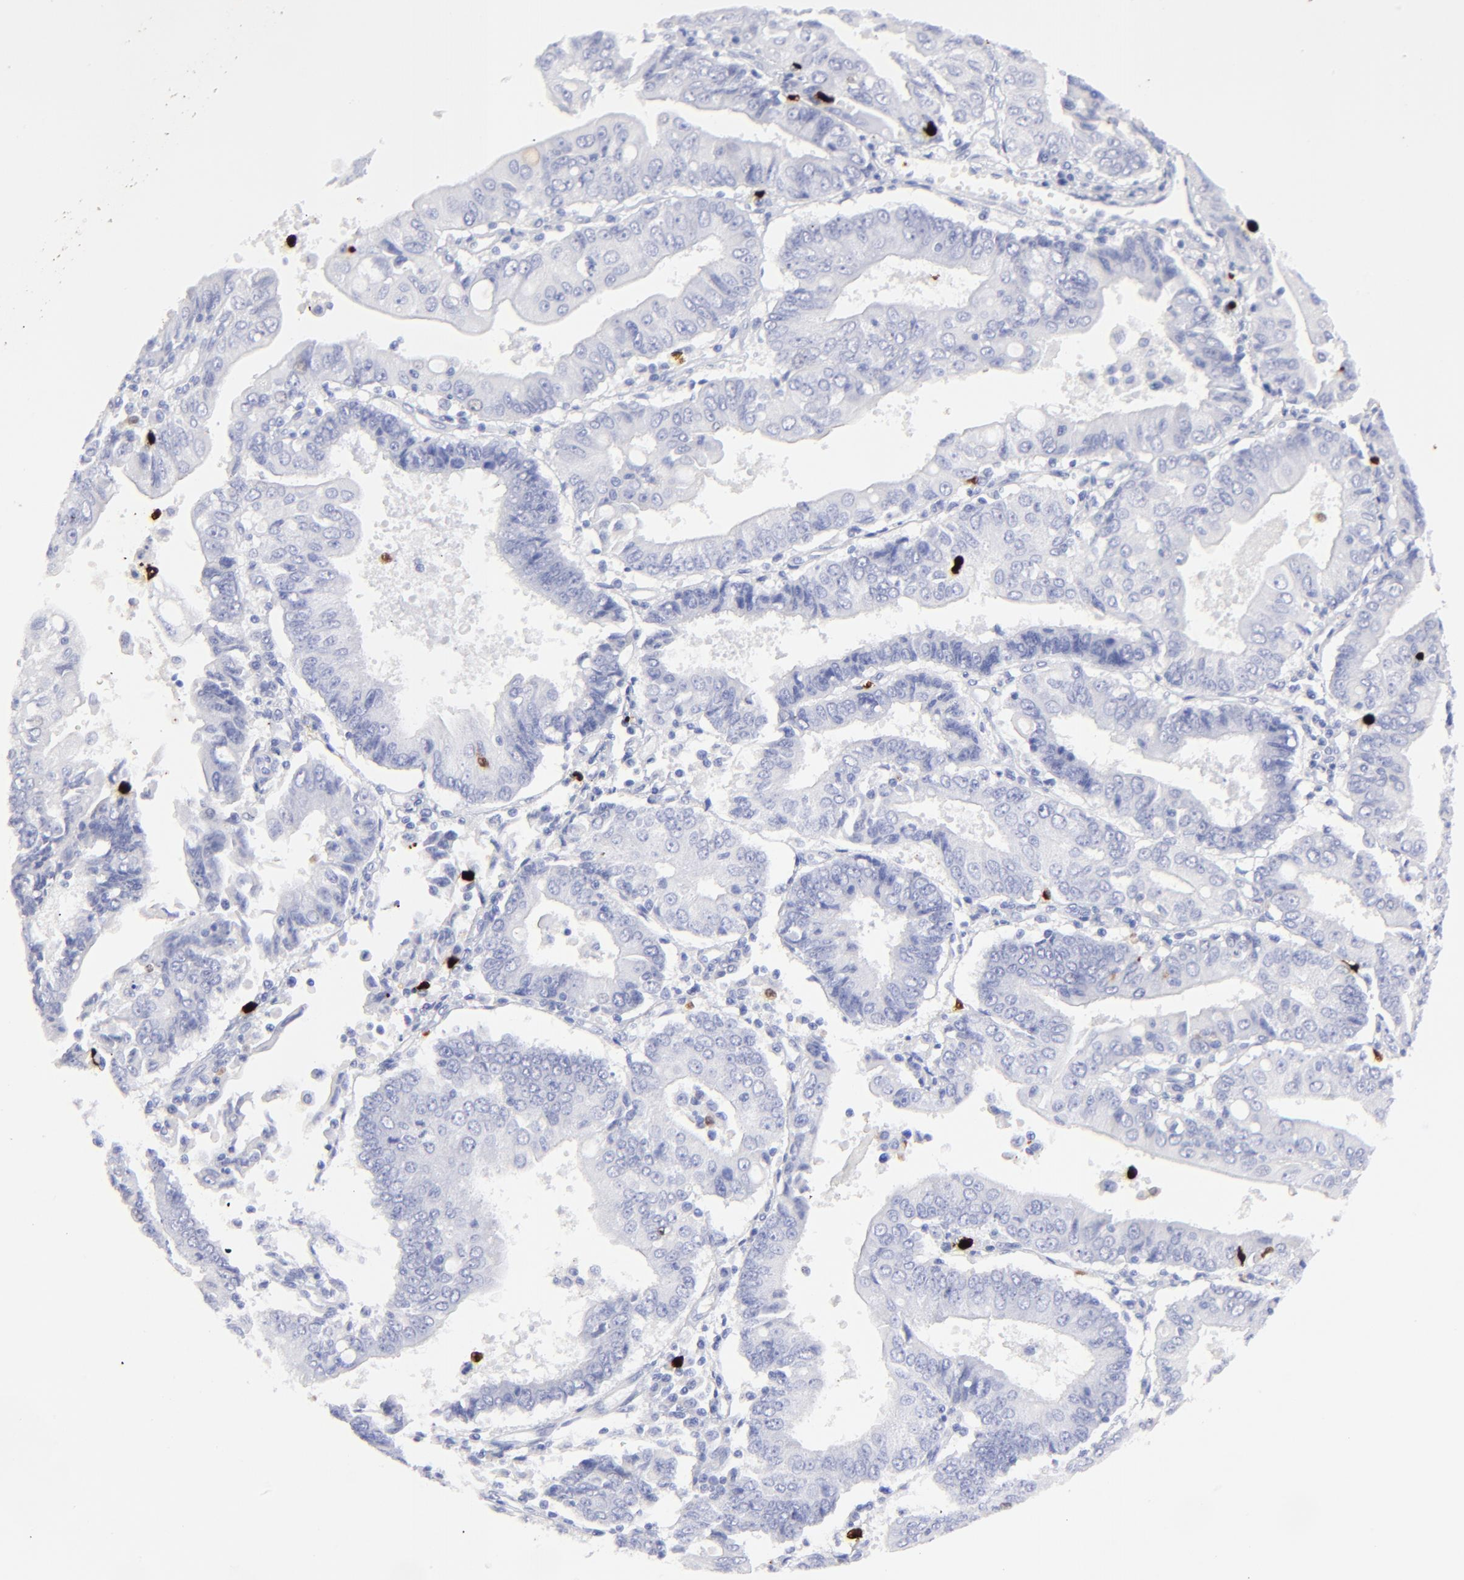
{"staining": {"intensity": "negative", "quantity": "none", "location": "none"}, "tissue": "endometrial cancer", "cell_type": "Tumor cells", "image_type": "cancer", "snomed": [{"axis": "morphology", "description": "Adenocarcinoma, NOS"}, {"axis": "topography", "description": "Endometrium"}], "caption": "There is no significant positivity in tumor cells of adenocarcinoma (endometrial). The staining was performed using DAB (3,3'-diaminobenzidine) to visualize the protein expression in brown, while the nuclei were stained in blue with hematoxylin (Magnification: 20x).", "gene": "S100A12", "patient": {"sex": "female", "age": 75}}